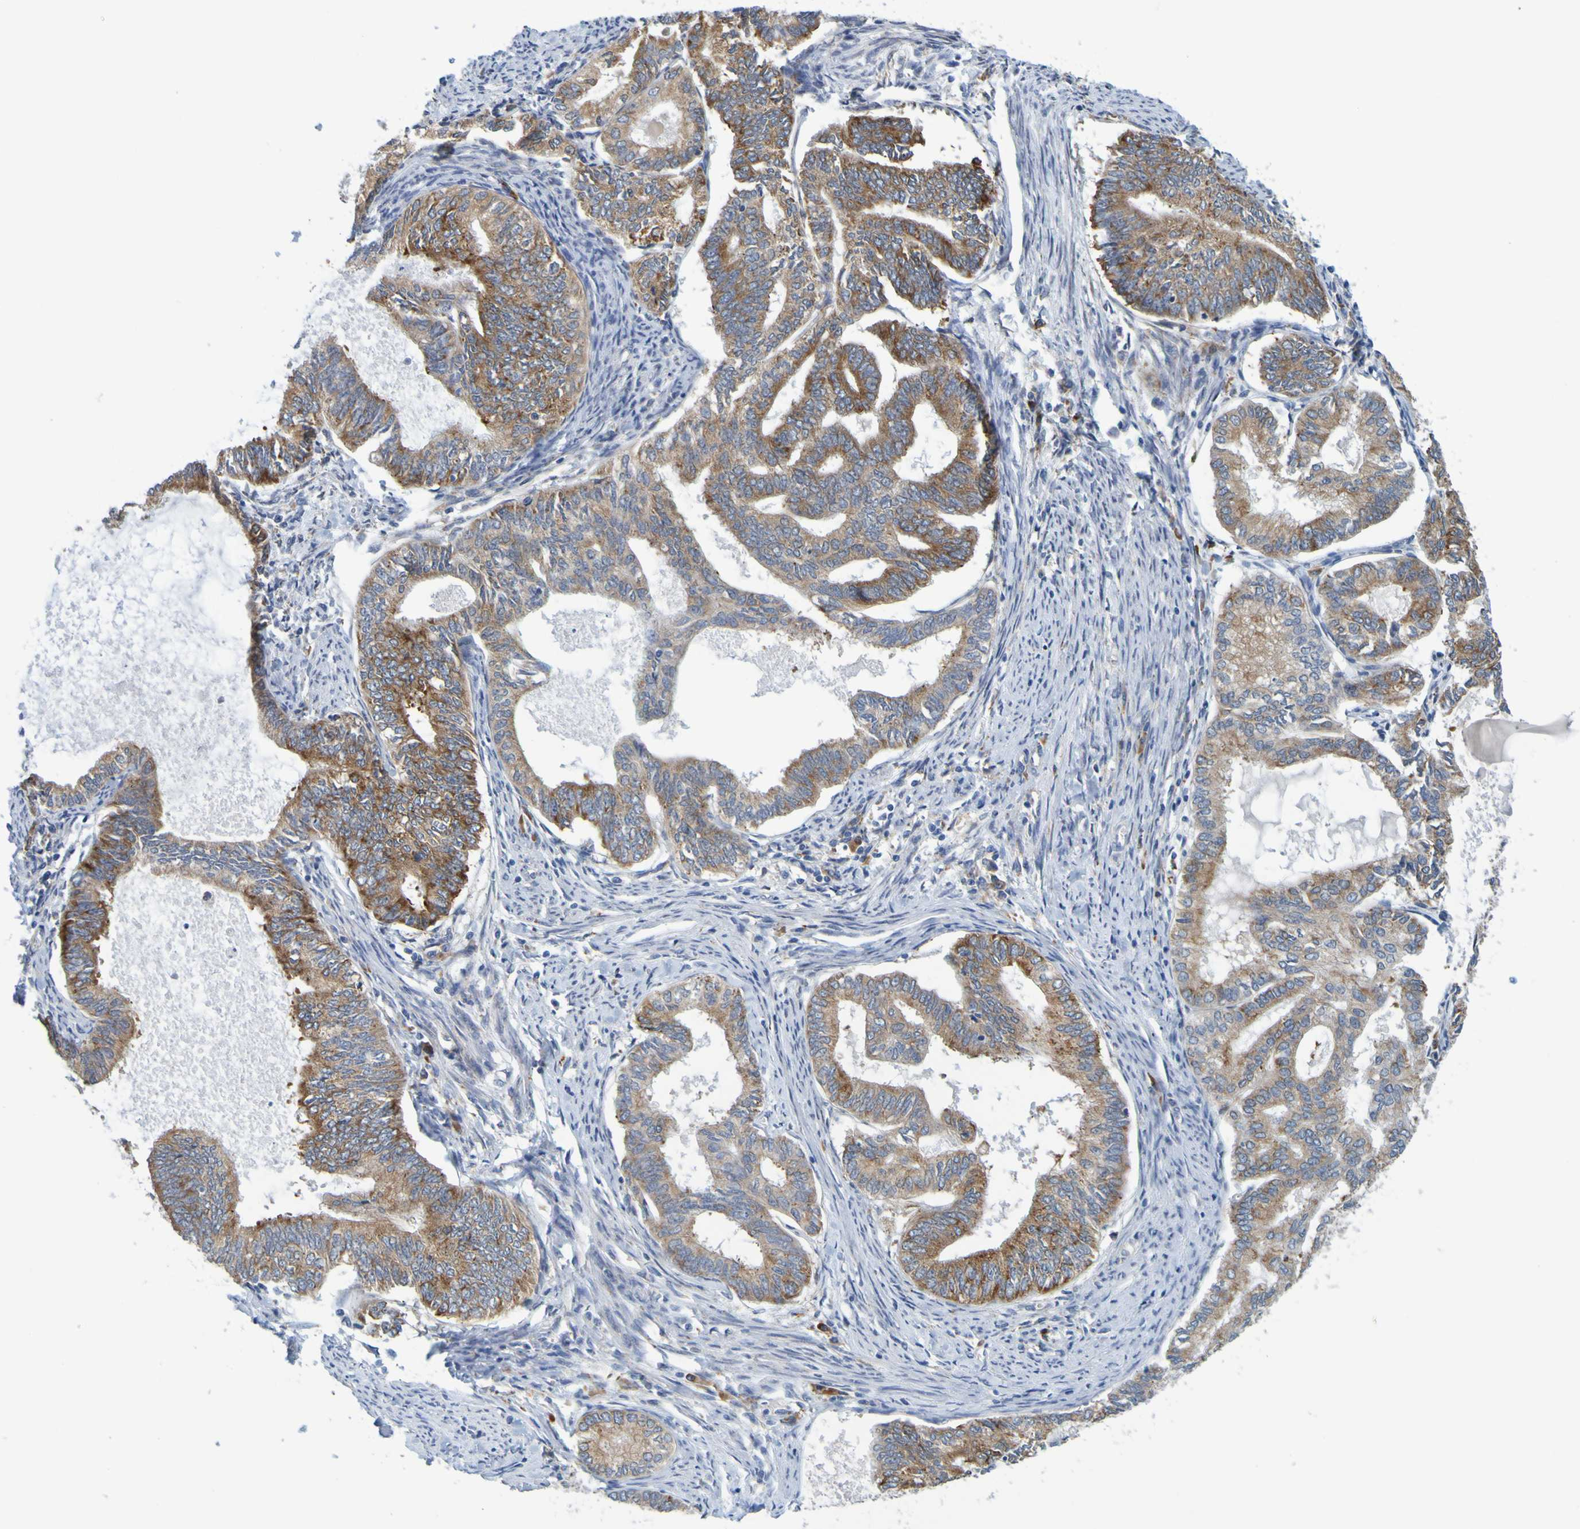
{"staining": {"intensity": "strong", "quantity": "25%-75%", "location": "cytoplasmic/membranous"}, "tissue": "endometrial cancer", "cell_type": "Tumor cells", "image_type": "cancer", "snomed": [{"axis": "morphology", "description": "Adenocarcinoma, NOS"}, {"axis": "topography", "description": "Endometrium"}], "caption": "Tumor cells reveal high levels of strong cytoplasmic/membranous expression in approximately 25%-75% of cells in human endometrial adenocarcinoma. Nuclei are stained in blue.", "gene": "SIL1", "patient": {"sex": "female", "age": 86}}